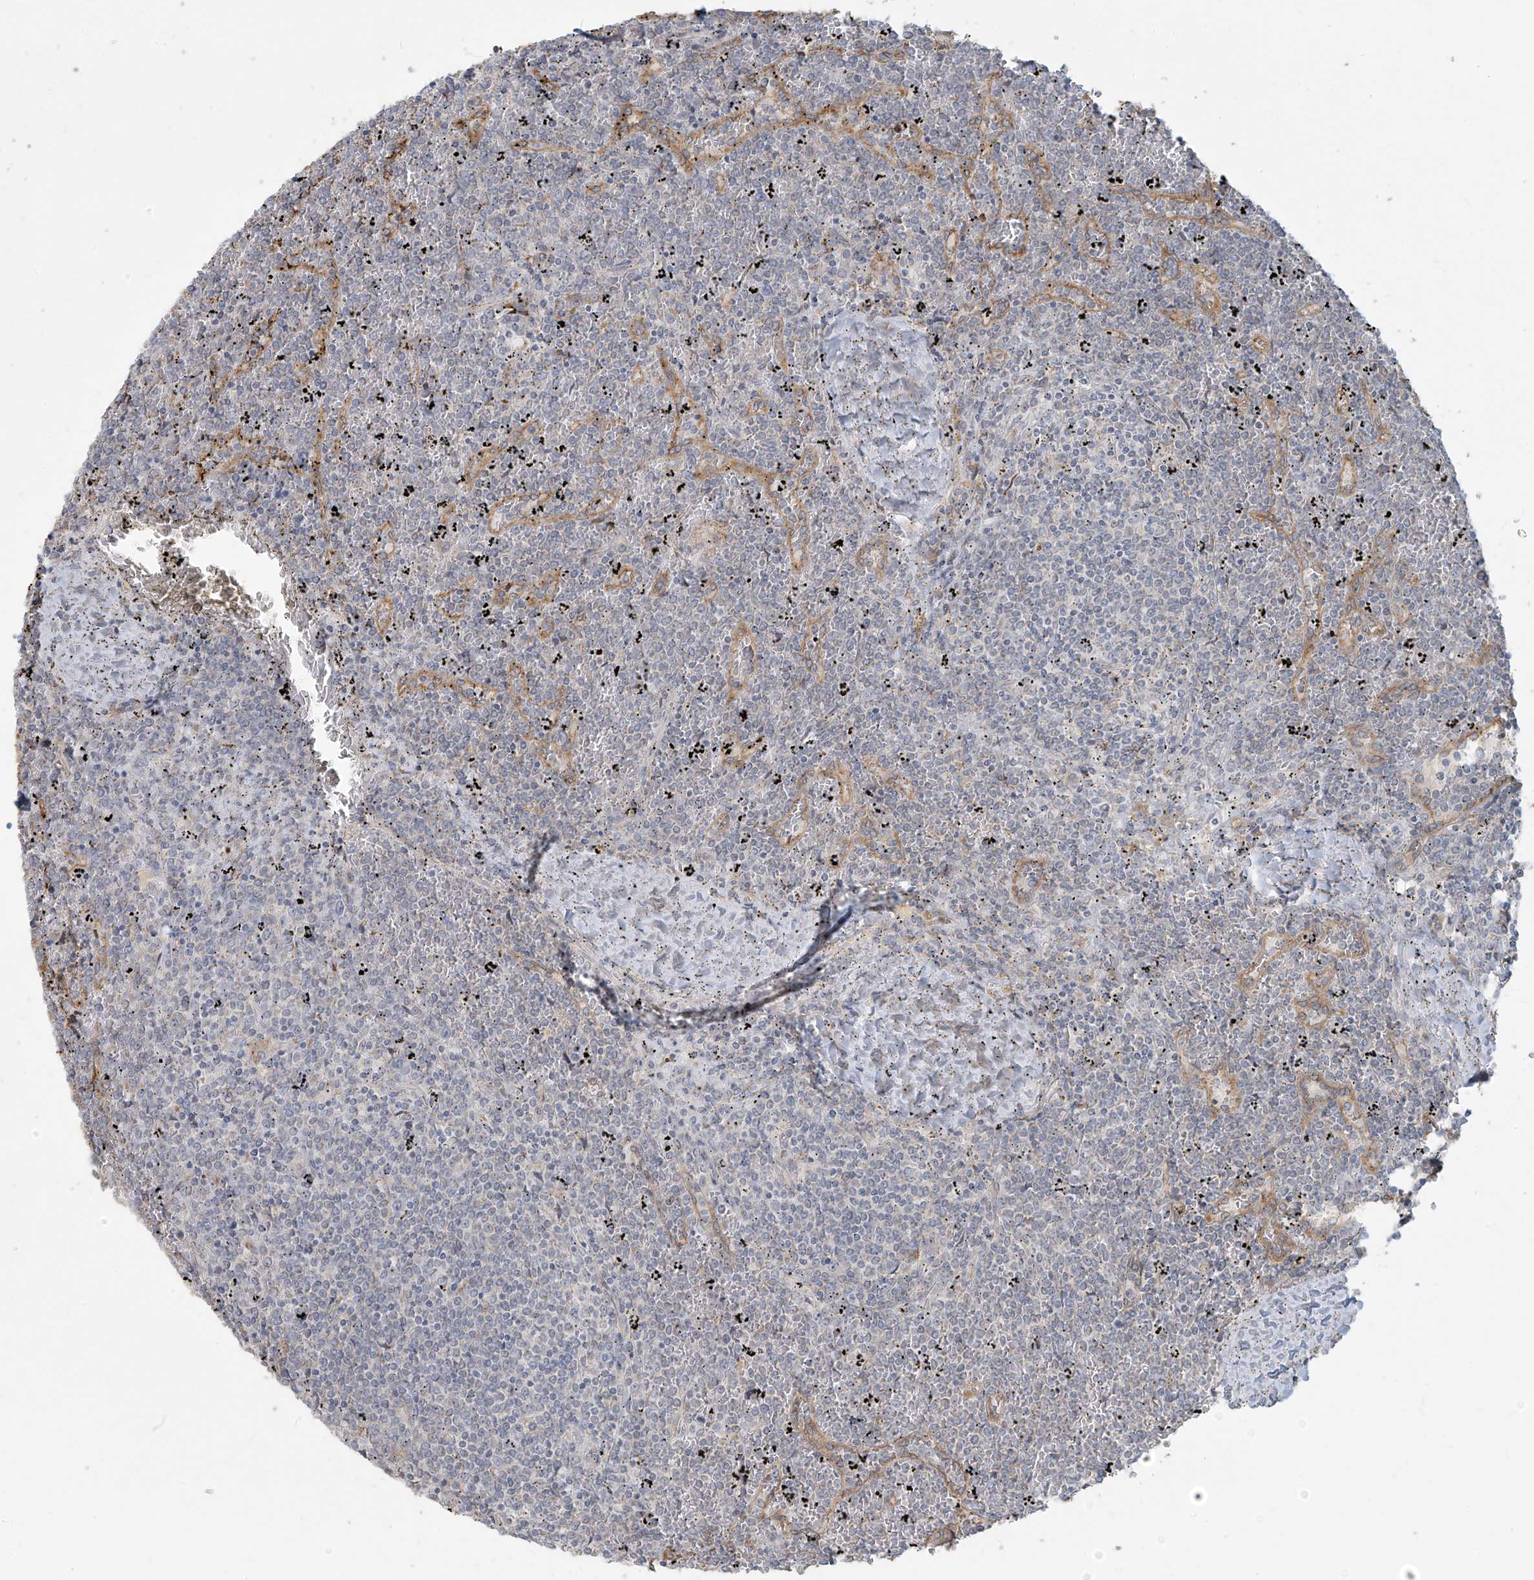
{"staining": {"intensity": "negative", "quantity": "none", "location": "none"}, "tissue": "lymphoma", "cell_type": "Tumor cells", "image_type": "cancer", "snomed": [{"axis": "morphology", "description": "Malignant lymphoma, non-Hodgkin's type, Low grade"}, {"axis": "topography", "description": "Spleen"}], "caption": "Human low-grade malignant lymphoma, non-Hodgkin's type stained for a protein using IHC displays no expression in tumor cells.", "gene": "MAGIX", "patient": {"sex": "female", "age": 19}}